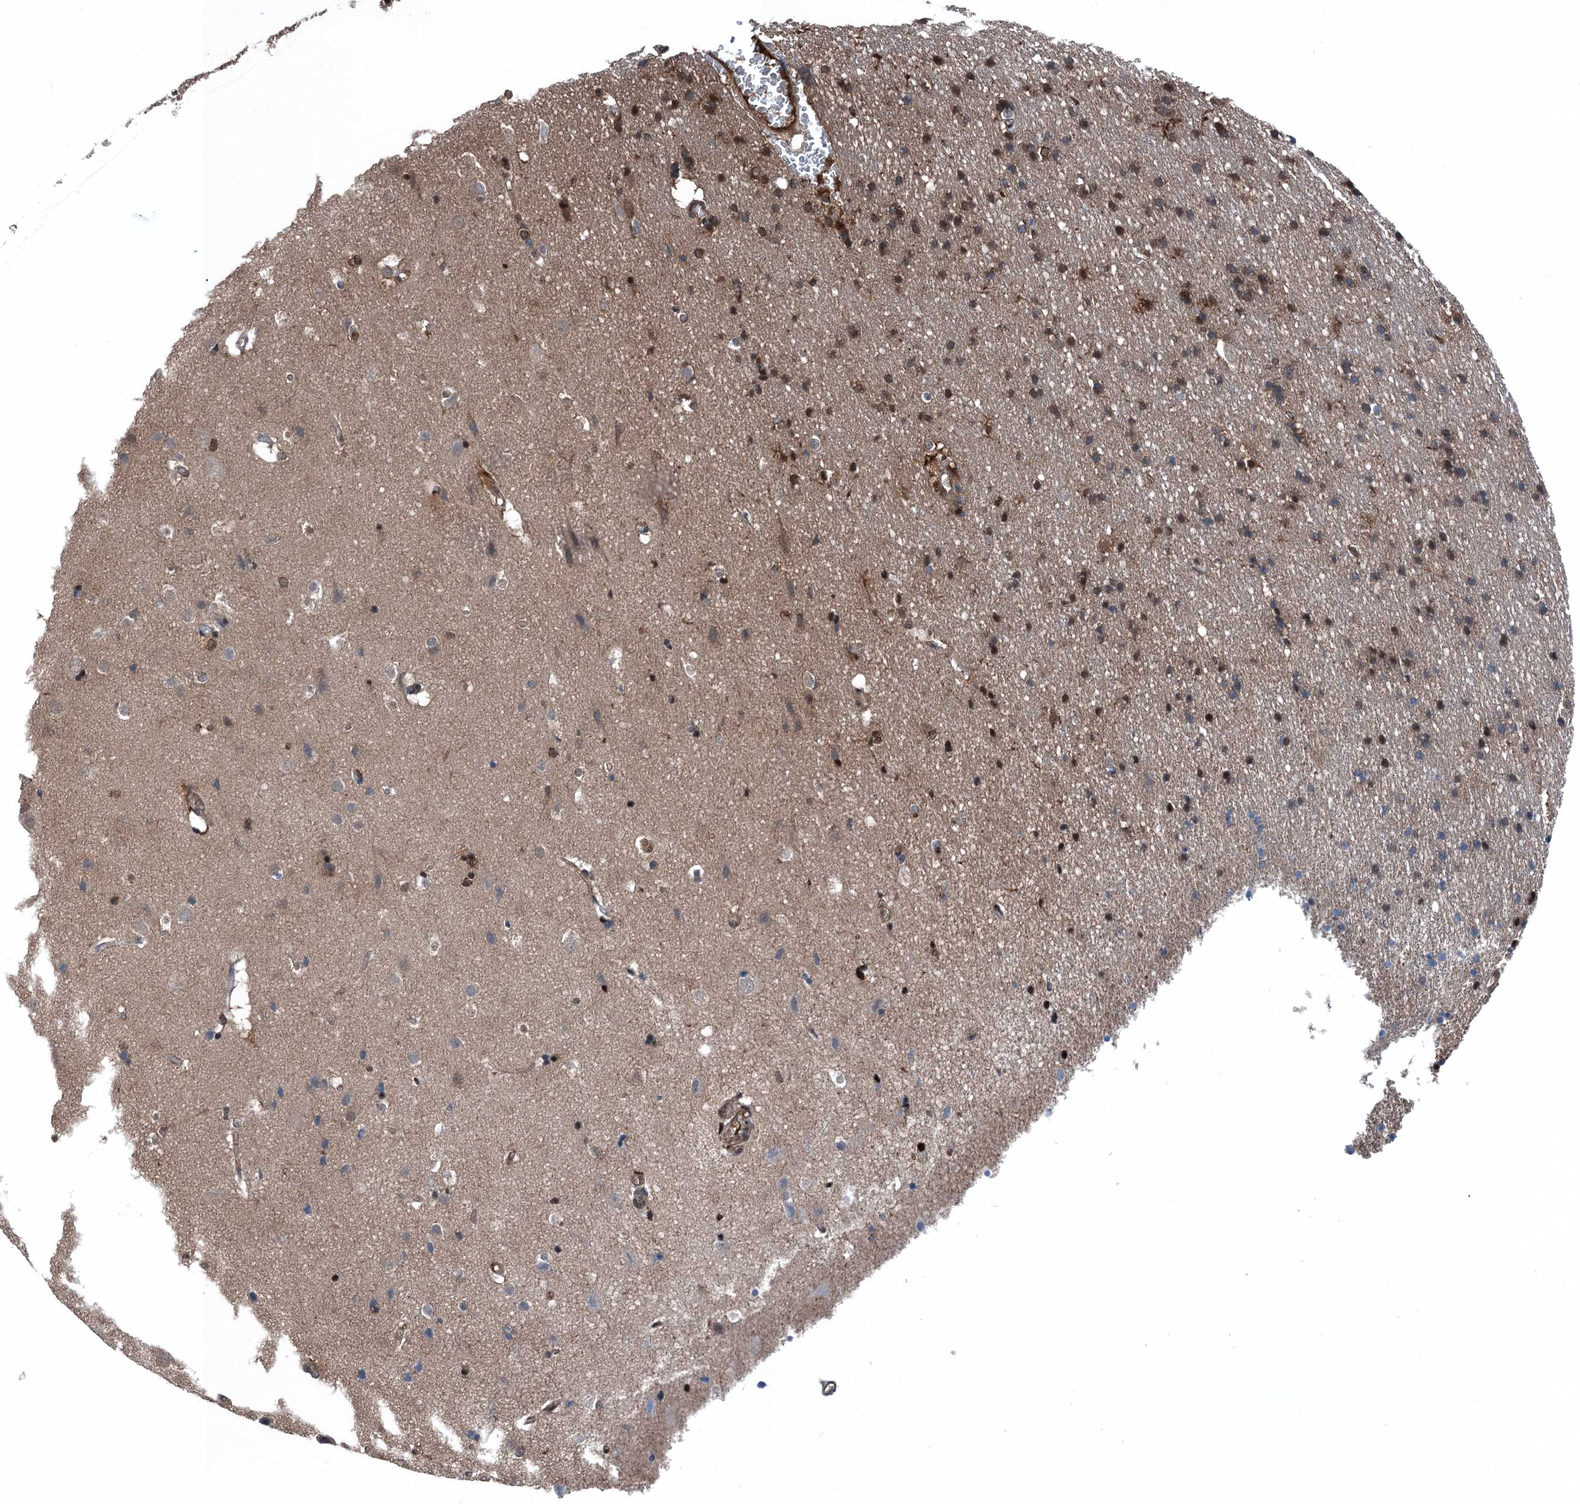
{"staining": {"intensity": "weak", "quantity": "25%-75%", "location": "cytoplasmic/membranous"}, "tissue": "cerebral cortex", "cell_type": "Endothelial cells", "image_type": "normal", "snomed": [{"axis": "morphology", "description": "Normal tissue, NOS"}, {"axis": "topography", "description": "Cerebral cortex"}], "caption": "A micrograph showing weak cytoplasmic/membranous positivity in about 25%-75% of endothelial cells in normal cerebral cortex, as visualized by brown immunohistochemical staining.", "gene": "RNH1", "patient": {"sex": "male", "age": 54}}